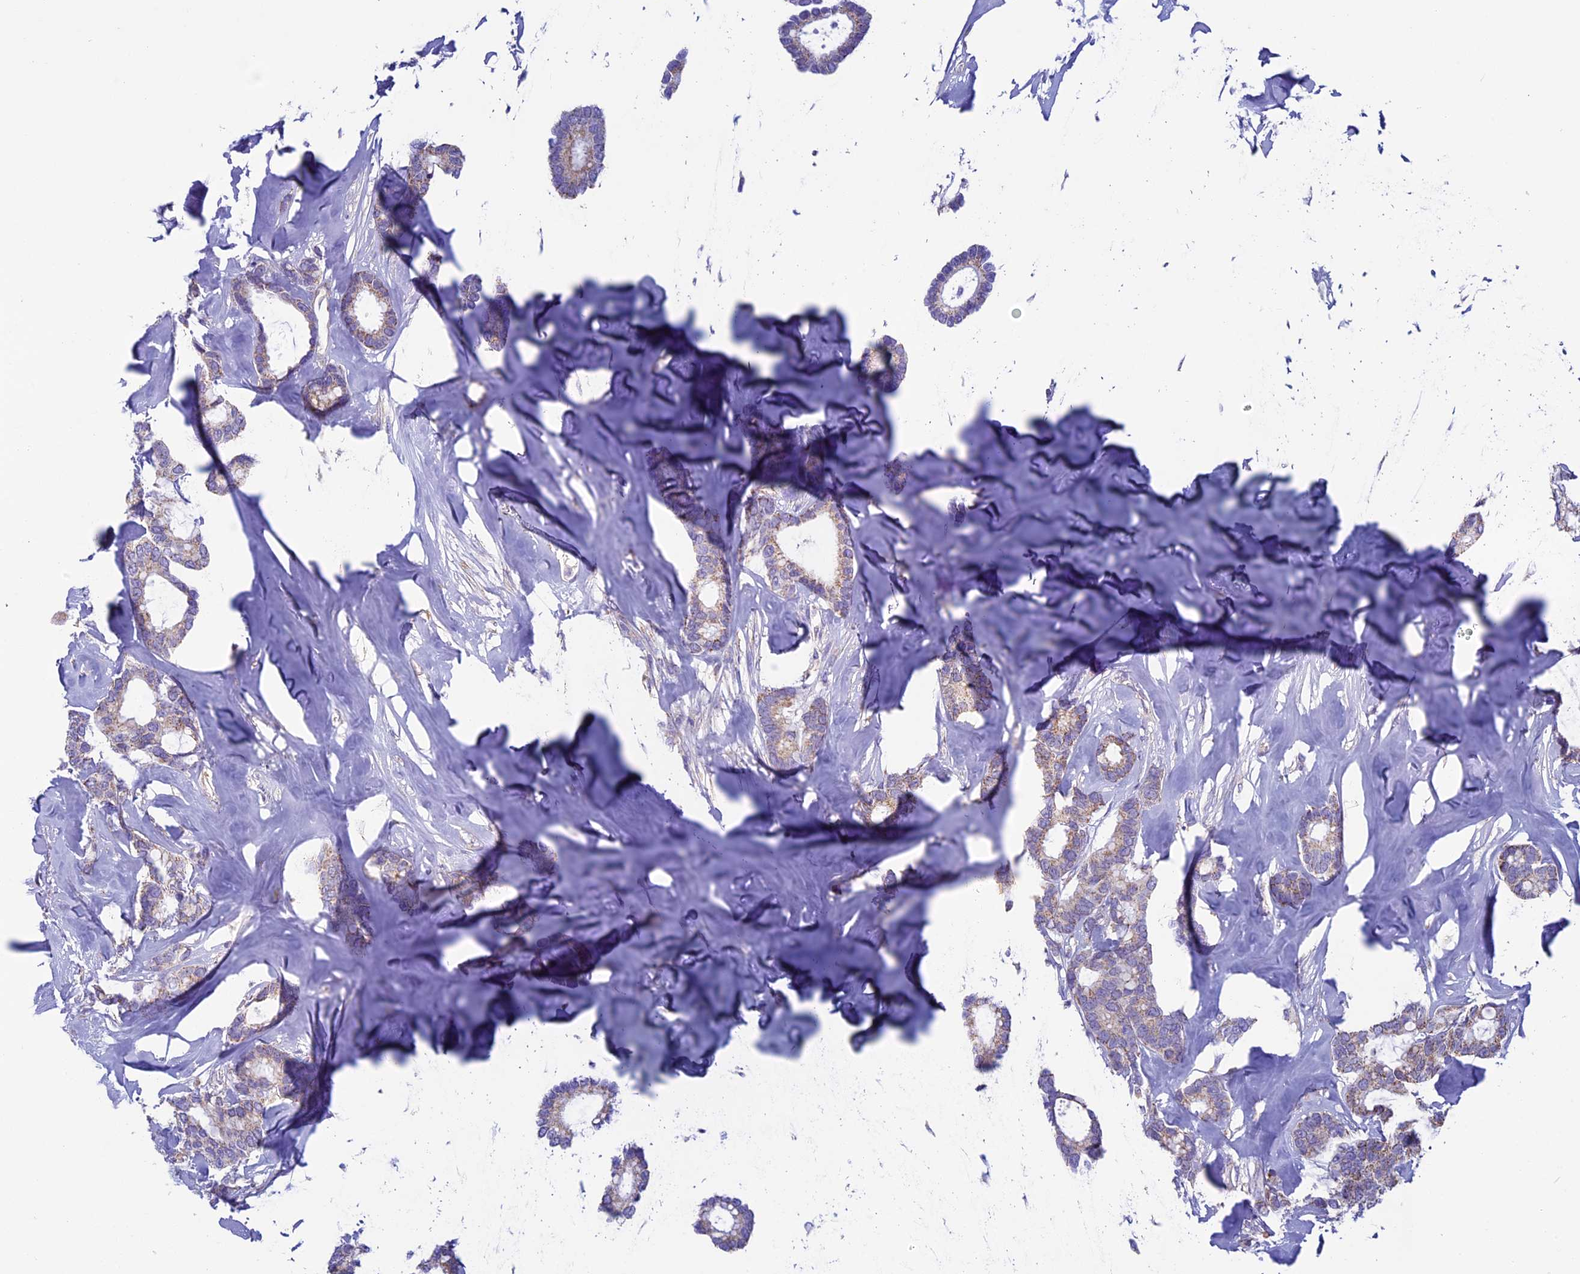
{"staining": {"intensity": "moderate", "quantity": ">75%", "location": "cytoplasmic/membranous"}, "tissue": "breast cancer", "cell_type": "Tumor cells", "image_type": "cancer", "snomed": [{"axis": "morphology", "description": "Duct carcinoma"}, {"axis": "topography", "description": "Breast"}], "caption": "An IHC histopathology image of tumor tissue is shown. Protein staining in brown shows moderate cytoplasmic/membranous positivity in invasive ductal carcinoma (breast) within tumor cells. (brown staining indicates protein expression, while blue staining denotes nuclei).", "gene": "MFSD12", "patient": {"sex": "female", "age": 87}}